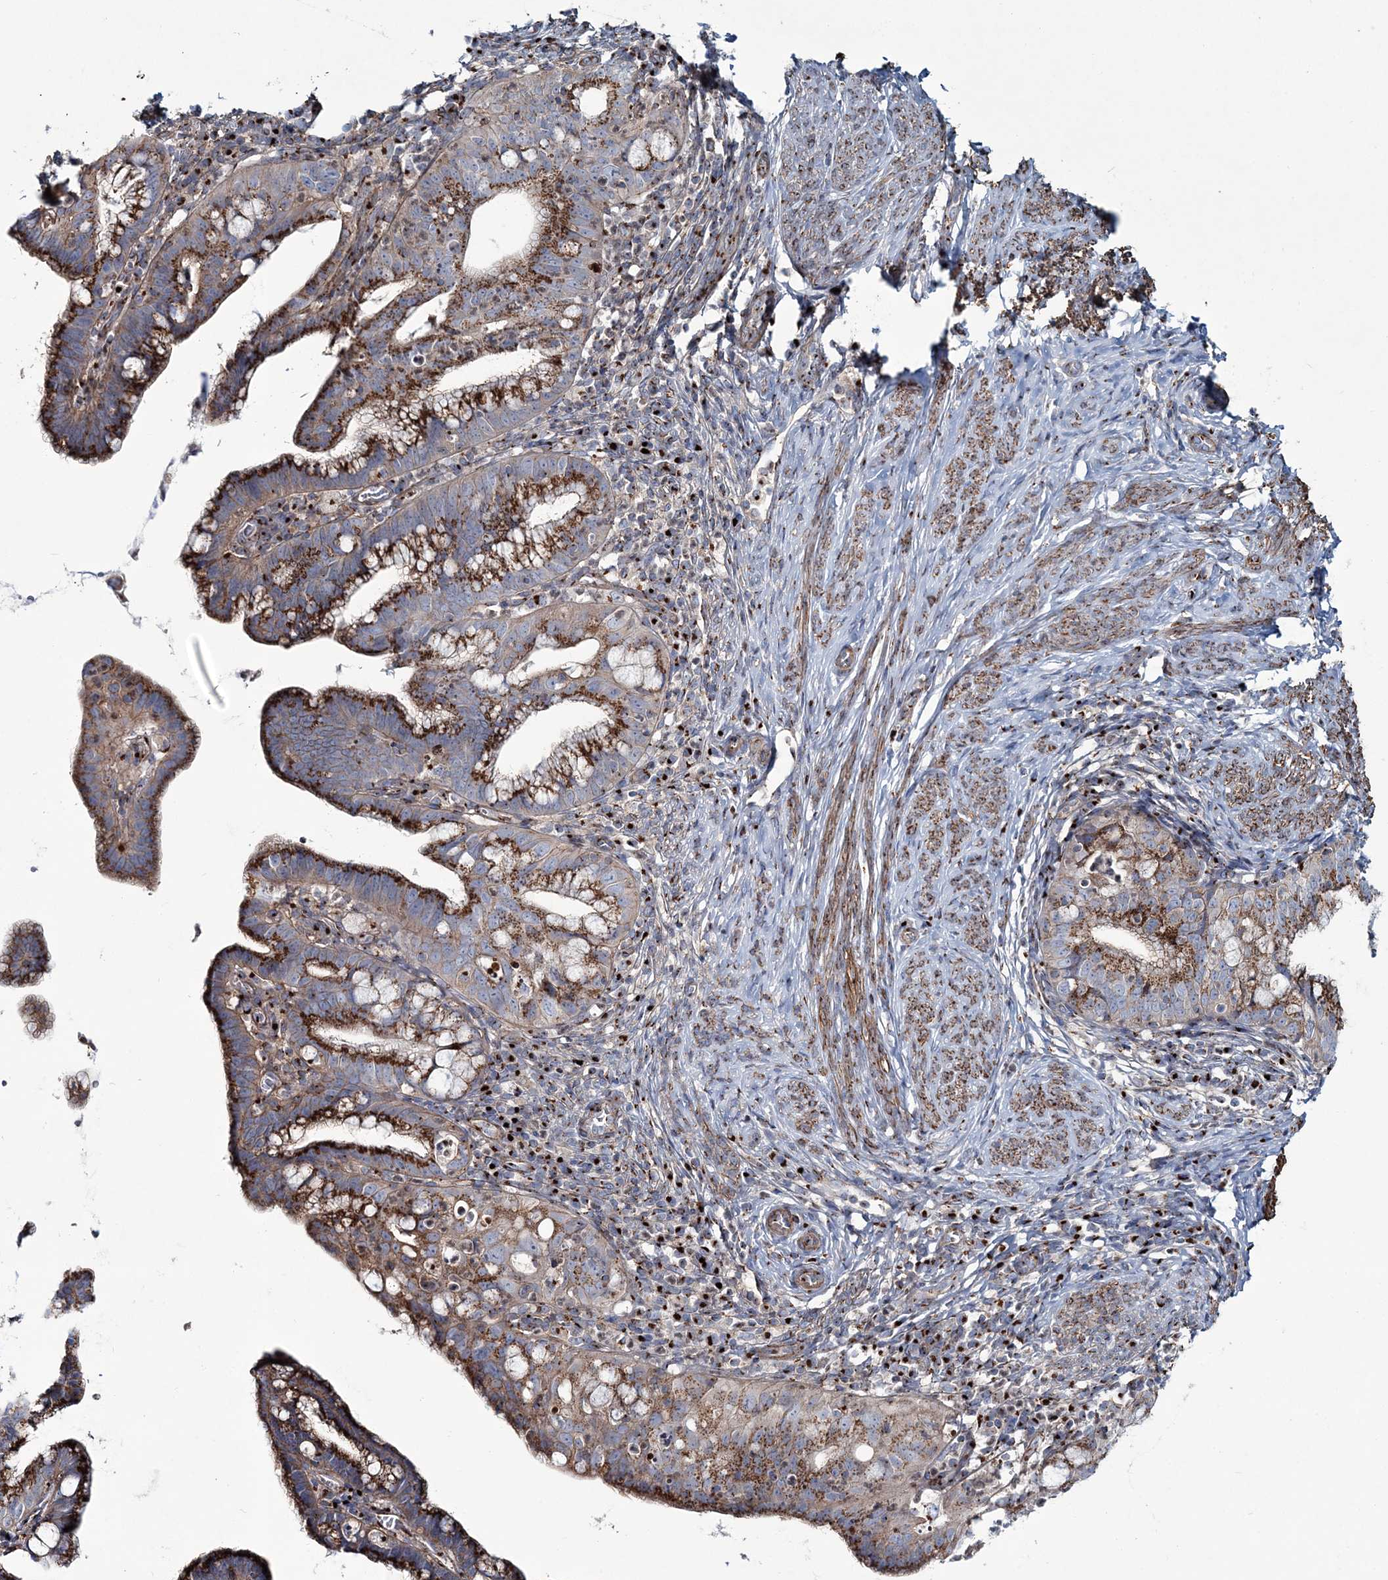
{"staining": {"intensity": "strong", "quantity": ">75%", "location": "cytoplasmic/membranous"}, "tissue": "cervical cancer", "cell_type": "Tumor cells", "image_type": "cancer", "snomed": [{"axis": "morphology", "description": "Adenocarcinoma, NOS"}, {"axis": "topography", "description": "Cervix"}], "caption": "A brown stain labels strong cytoplasmic/membranous staining of a protein in adenocarcinoma (cervical) tumor cells.", "gene": "MAN1A2", "patient": {"sex": "female", "age": 36}}